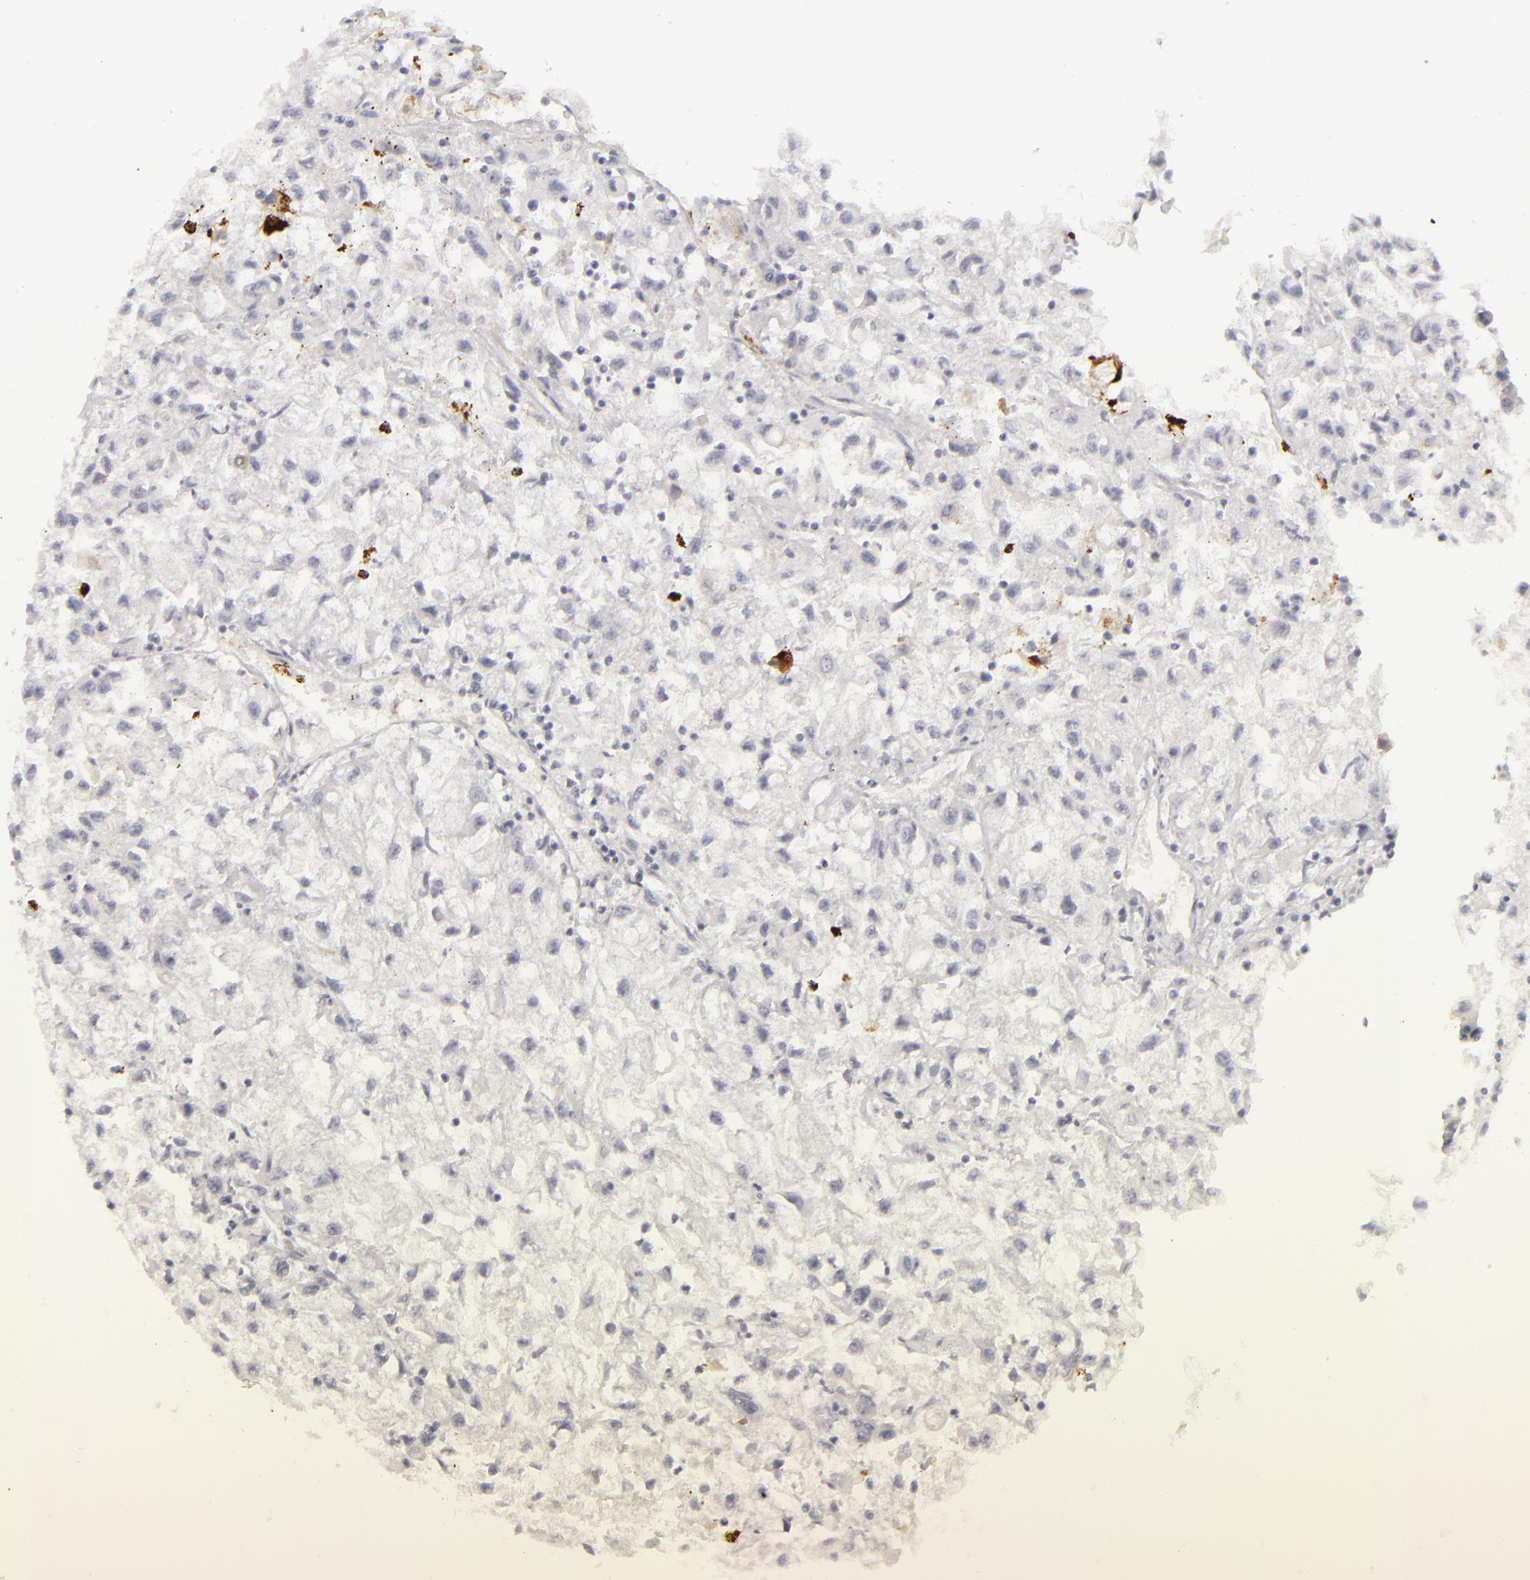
{"staining": {"intensity": "negative", "quantity": "none", "location": "none"}, "tissue": "renal cancer", "cell_type": "Tumor cells", "image_type": "cancer", "snomed": [{"axis": "morphology", "description": "Adenocarcinoma, NOS"}, {"axis": "topography", "description": "Kidney"}], "caption": "Immunohistochemistry of human renal adenocarcinoma reveals no expression in tumor cells.", "gene": "C9", "patient": {"sex": "male", "age": 59}}